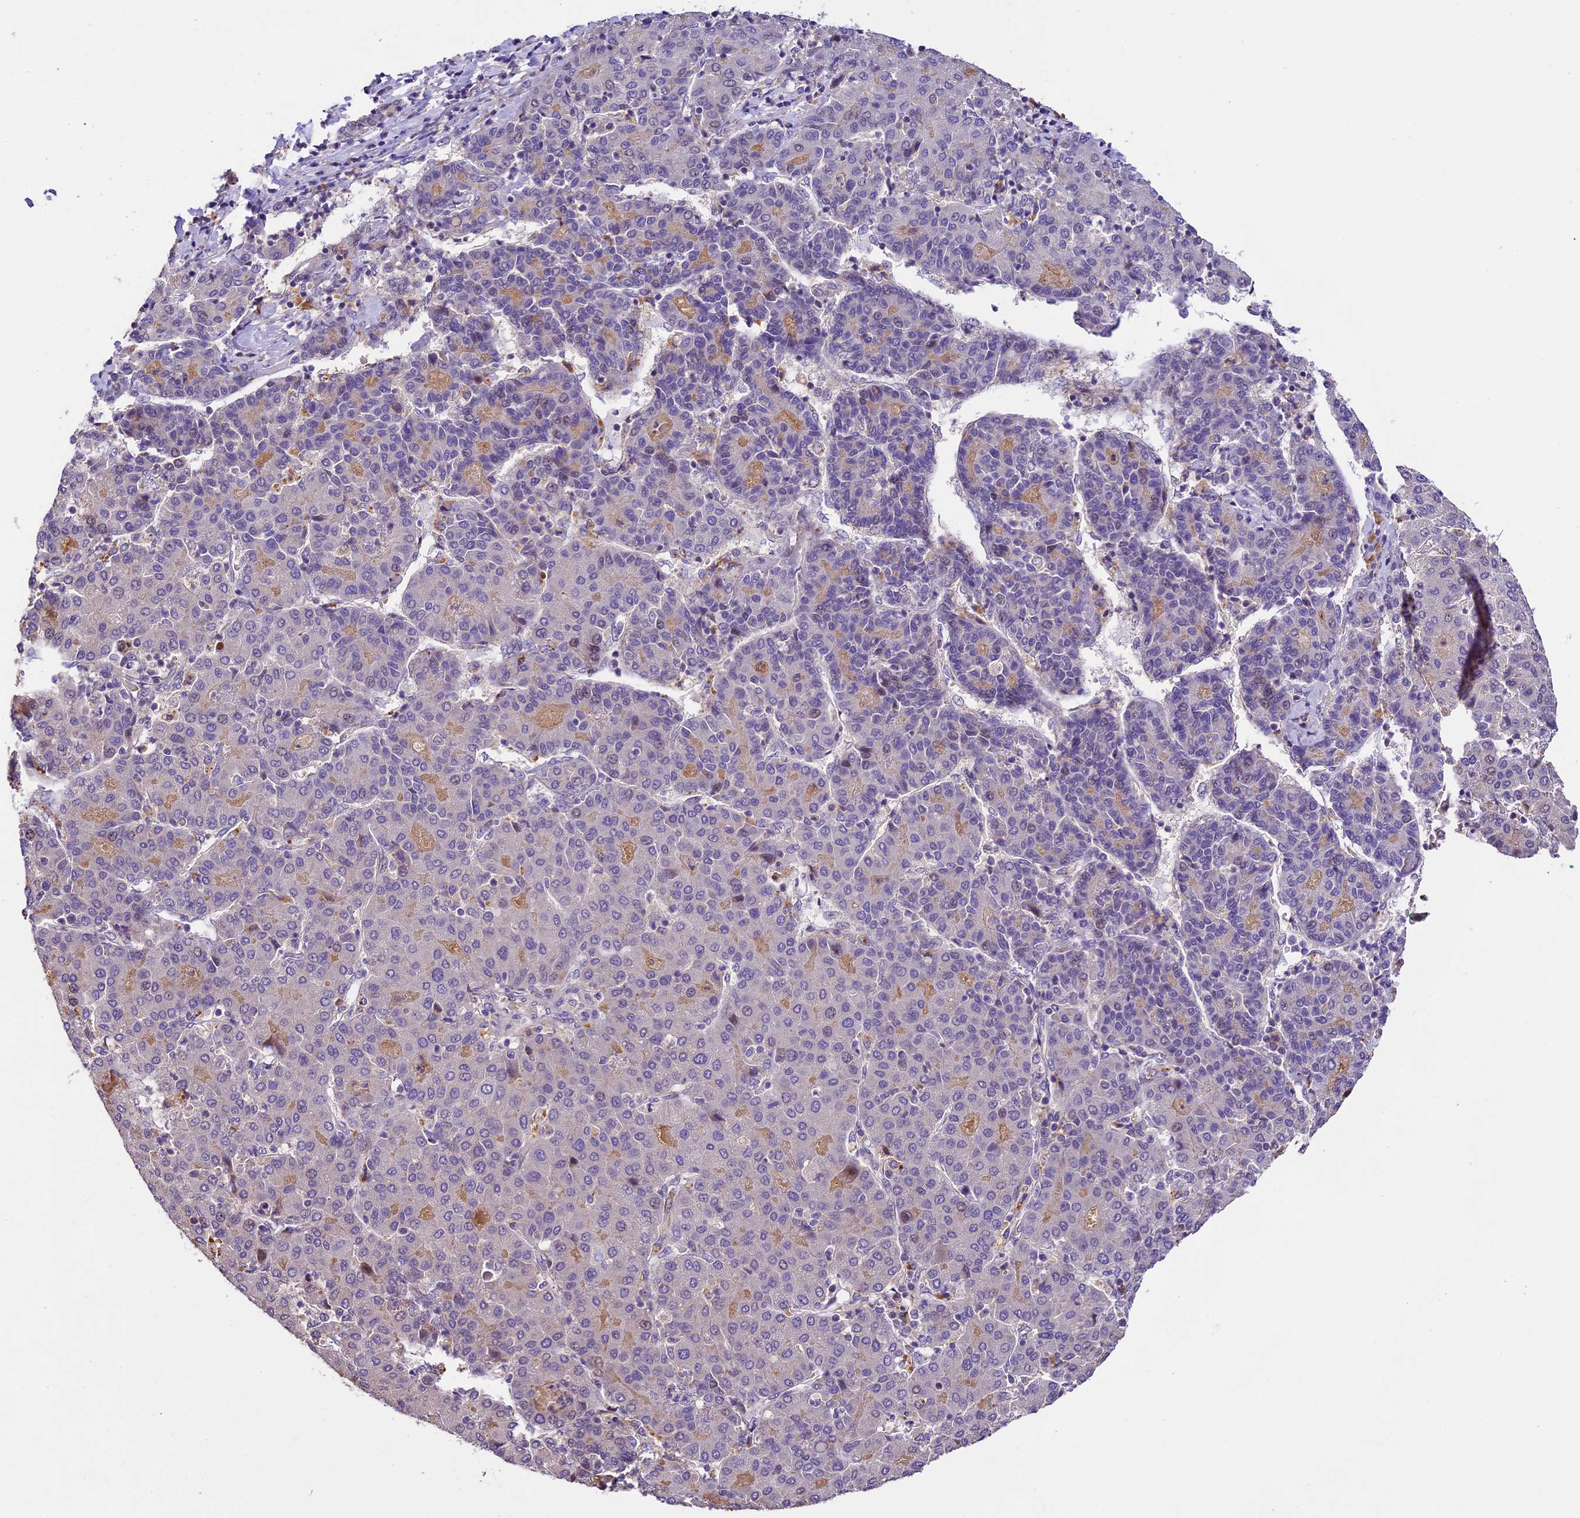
{"staining": {"intensity": "negative", "quantity": "none", "location": "none"}, "tissue": "liver cancer", "cell_type": "Tumor cells", "image_type": "cancer", "snomed": [{"axis": "morphology", "description": "Carcinoma, Hepatocellular, NOS"}, {"axis": "topography", "description": "Liver"}], "caption": "Liver cancer (hepatocellular carcinoma) stained for a protein using immunohistochemistry shows no positivity tumor cells.", "gene": "DGKH", "patient": {"sex": "male", "age": 65}}